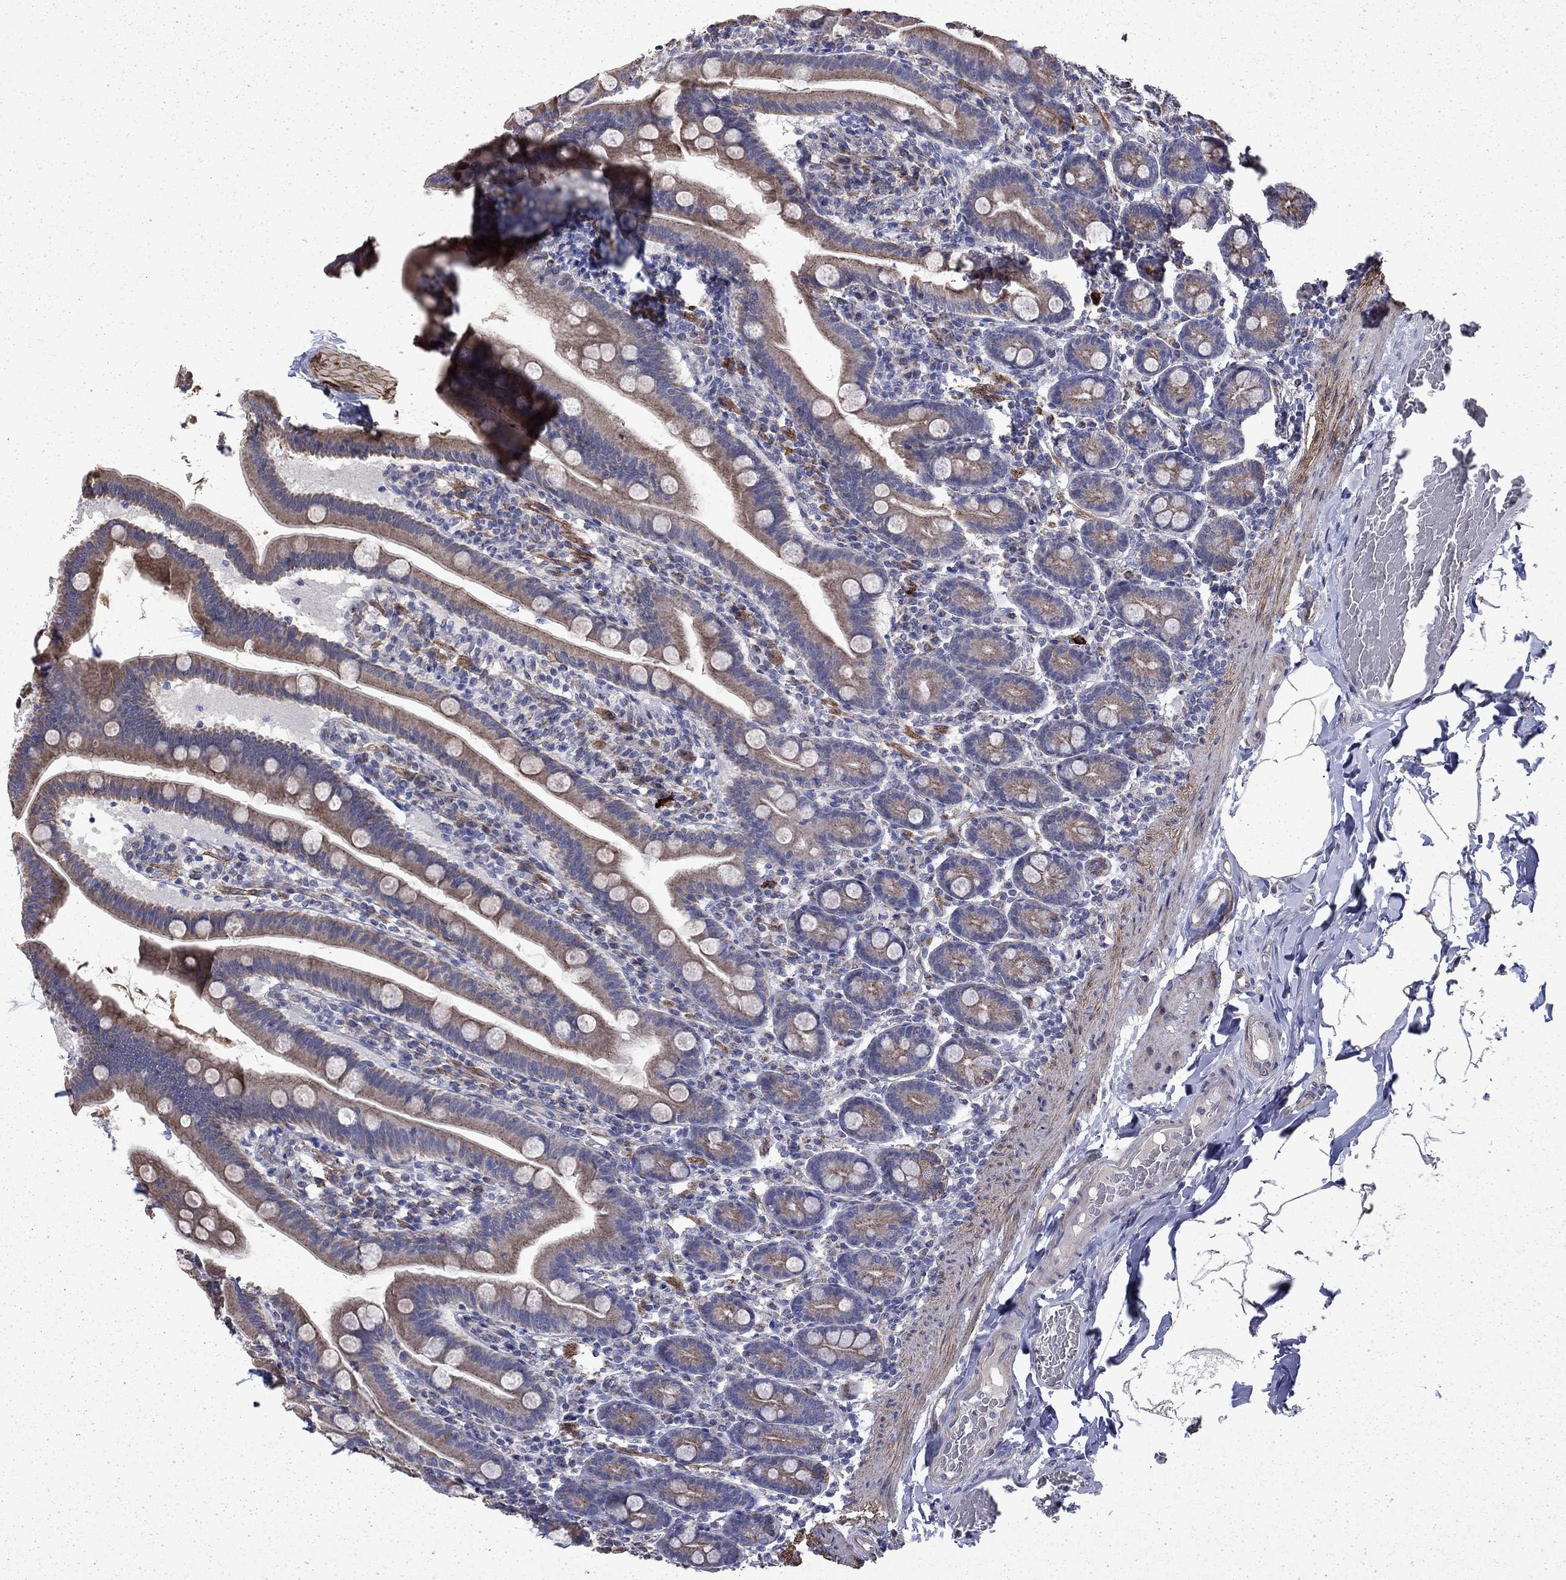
{"staining": {"intensity": "moderate", "quantity": "25%-75%", "location": "cytoplasmic/membranous"}, "tissue": "small intestine", "cell_type": "Glandular cells", "image_type": "normal", "snomed": [{"axis": "morphology", "description": "Normal tissue, NOS"}, {"axis": "topography", "description": "Small intestine"}], "caption": "A brown stain highlights moderate cytoplasmic/membranous staining of a protein in glandular cells of normal human small intestine. (Stains: DAB in brown, nuclei in blue, Microscopy: brightfield microscopy at high magnification).", "gene": "DTNA", "patient": {"sex": "male", "age": 66}}